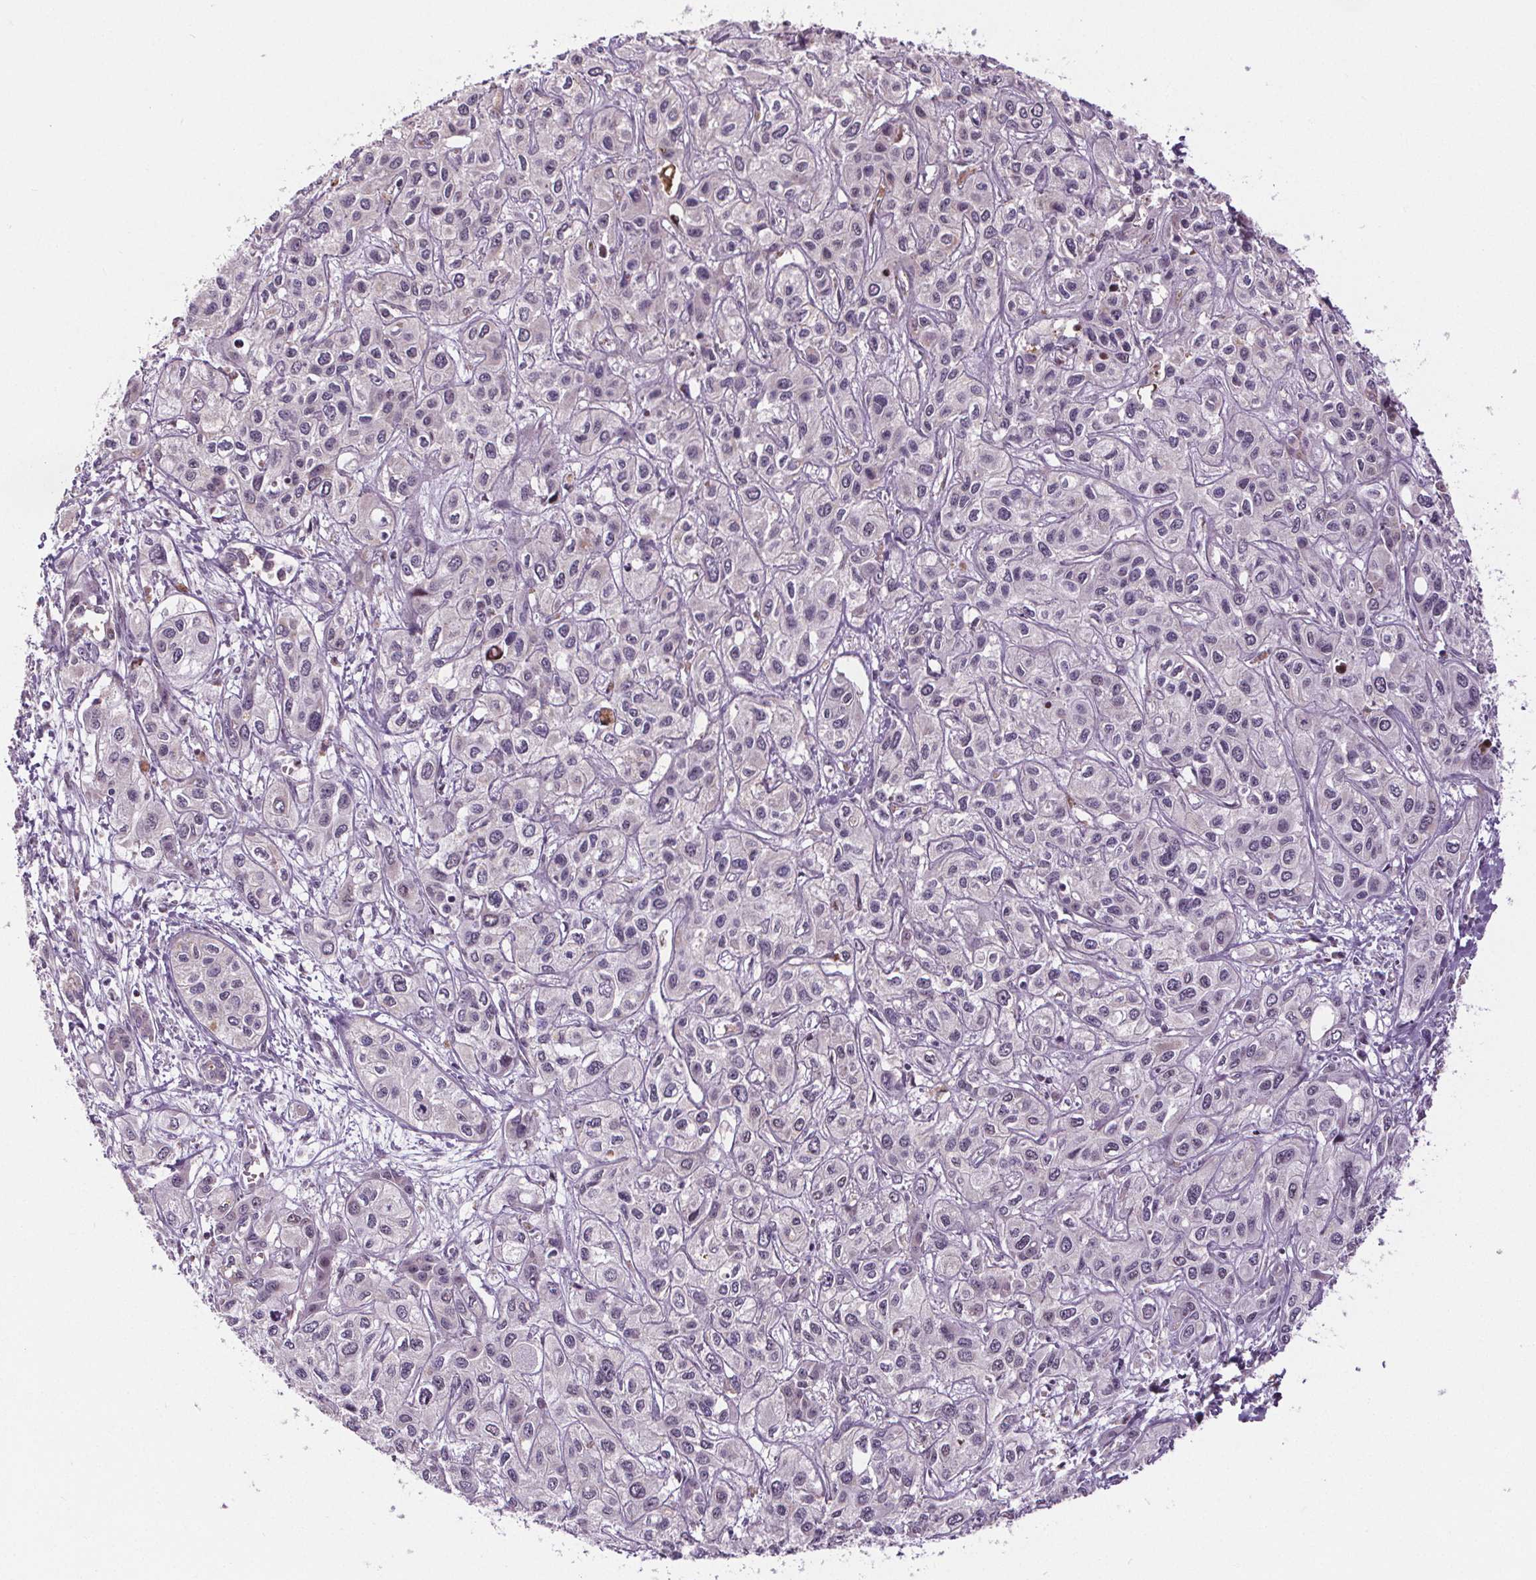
{"staining": {"intensity": "negative", "quantity": "none", "location": "none"}, "tissue": "liver cancer", "cell_type": "Tumor cells", "image_type": "cancer", "snomed": [{"axis": "morphology", "description": "Cholangiocarcinoma"}, {"axis": "topography", "description": "Liver"}], "caption": "Human liver cancer stained for a protein using IHC exhibits no positivity in tumor cells.", "gene": "SUCLA2", "patient": {"sex": "female", "age": 66}}